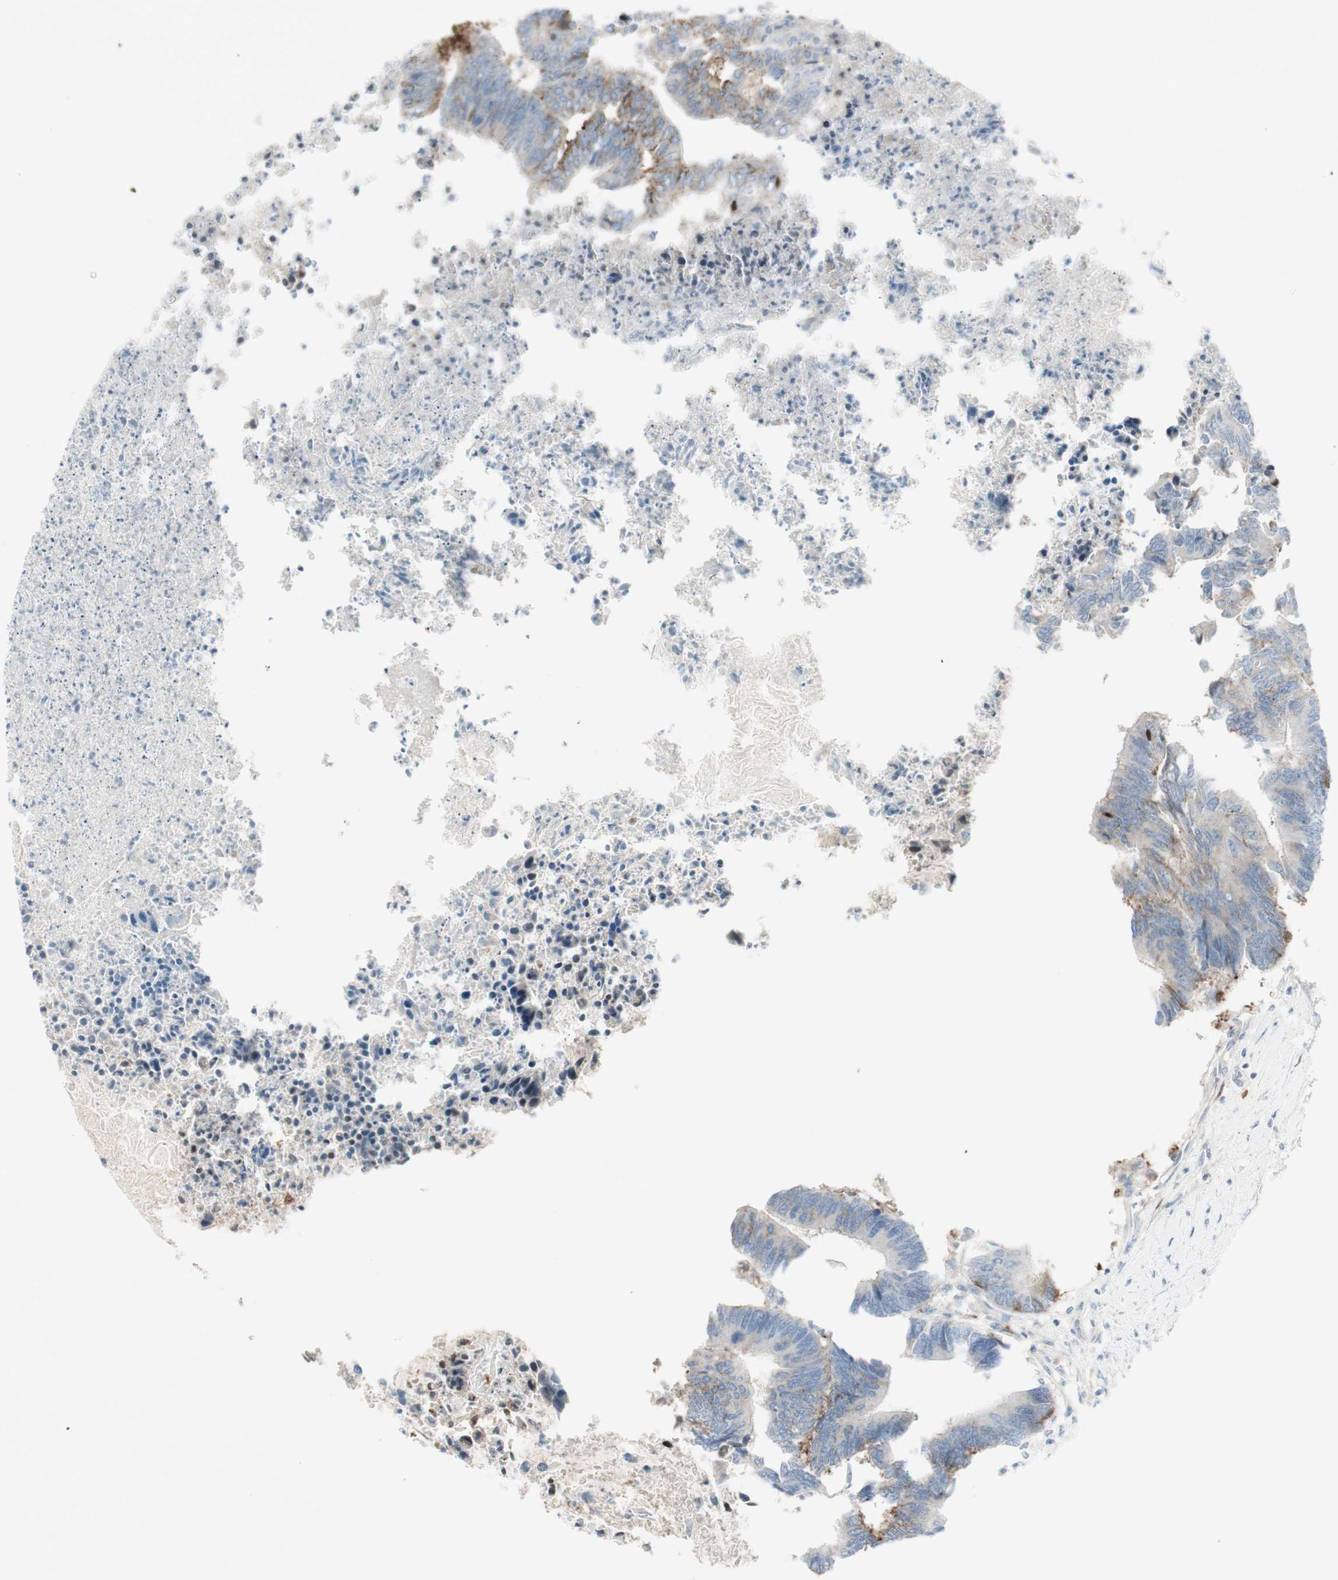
{"staining": {"intensity": "moderate", "quantity": "<25%", "location": "cytoplasmic/membranous"}, "tissue": "colorectal cancer", "cell_type": "Tumor cells", "image_type": "cancer", "snomed": [{"axis": "morphology", "description": "Adenocarcinoma, NOS"}, {"axis": "topography", "description": "Rectum"}], "caption": "Human colorectal cancer stained with a brown dye displays moderate cytoplasmic/membranous positive staining in approximately <25% of tumor cells.", "gene": "MDK", "patient": {"sex": "male", "age": 63}}